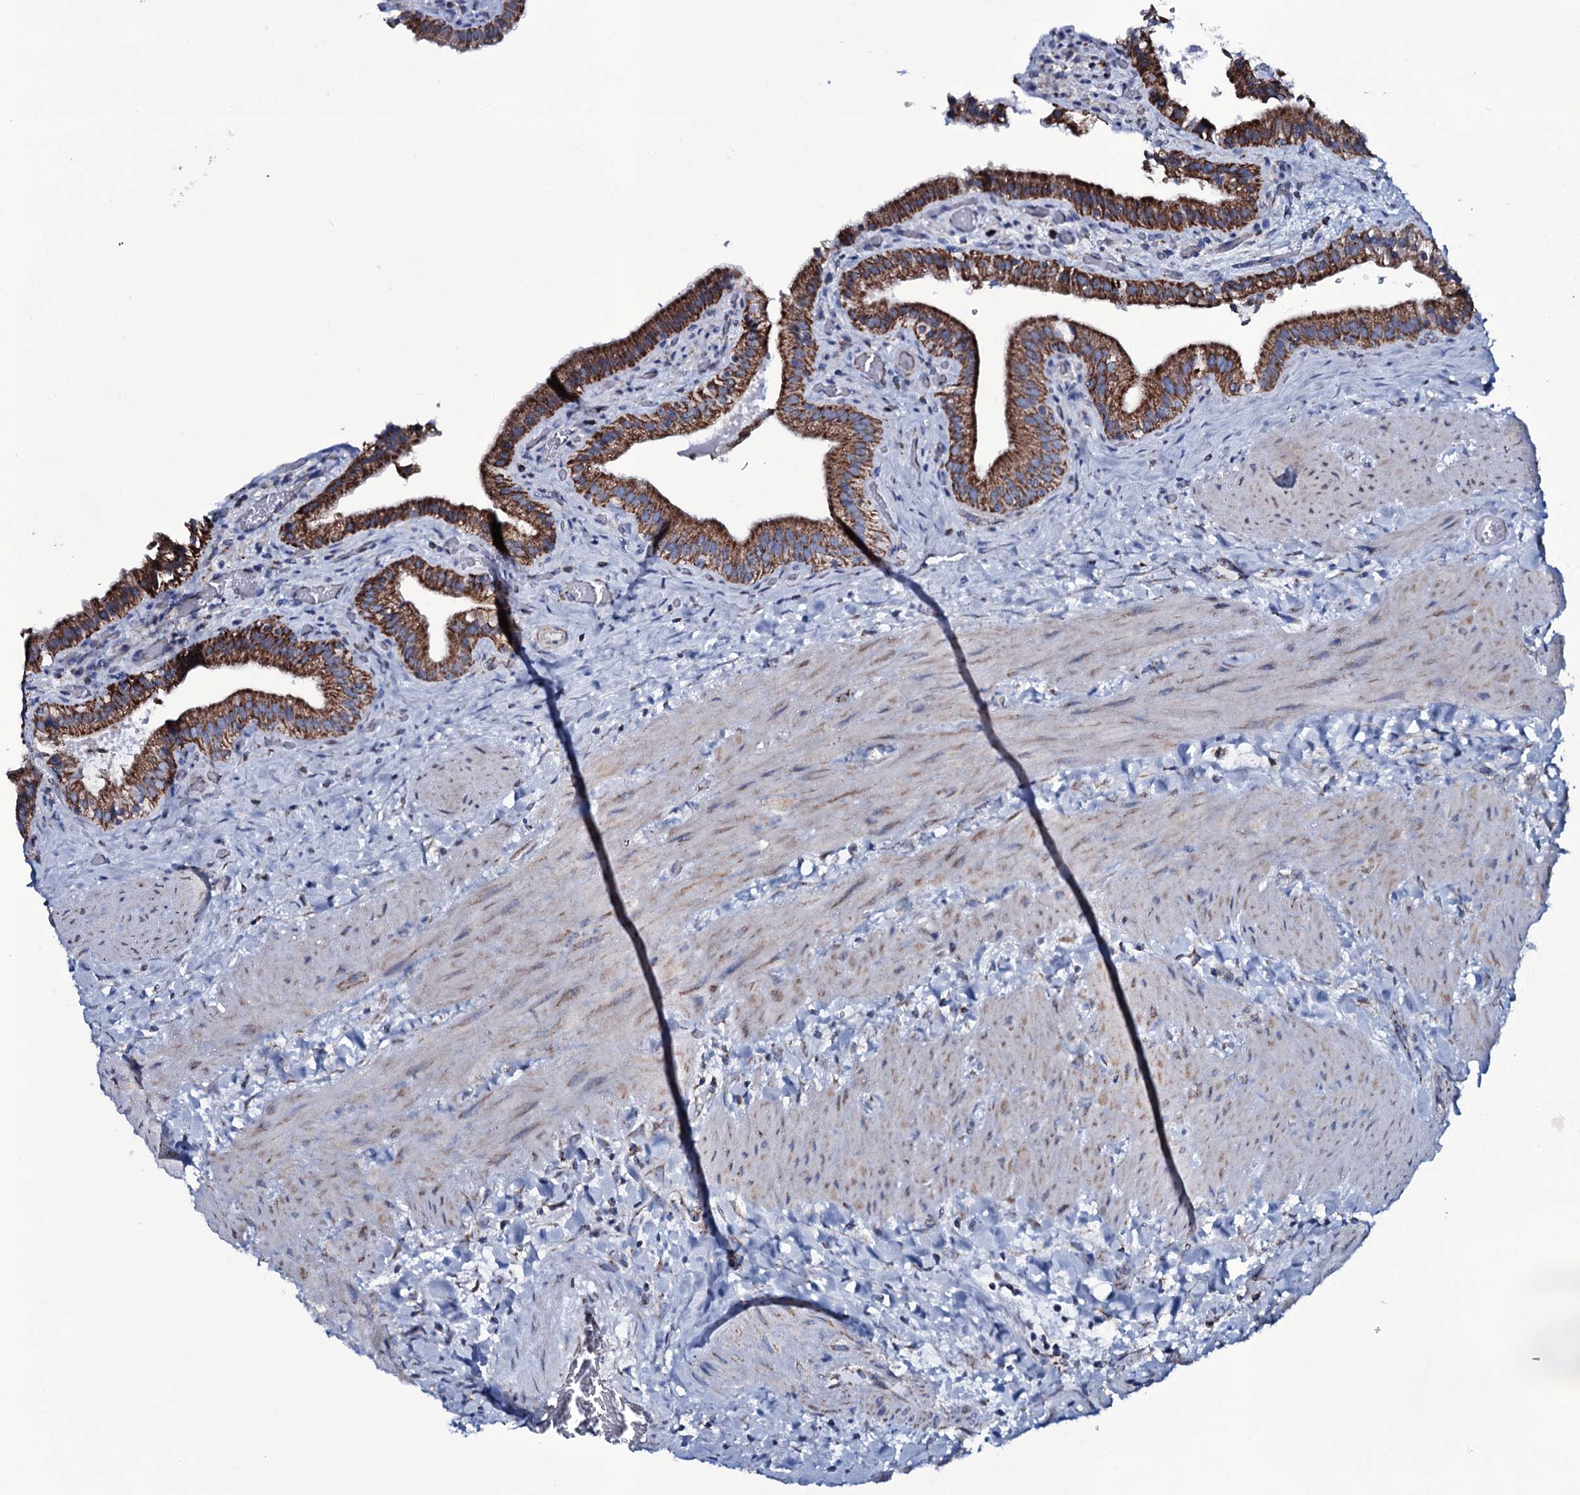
{"staining": {"intensity": "strong", "quantity": ">75%", "location": "cytoplasmic/membranous"}, "tissue": "gallbladder", "cell_type": "Glandular cells", "image_type": "normal", "snomed": [{"axis": "morphology", "description": "Normal tissue, NOS"}, {"axis": "topography", "description": "Gallbladder"}], "caption": "DAB (3,3'-diaminobenzidine) immunohistochemical staining of benign human gallbladder reveals strong cytoplasmic/membranous protein positivity in about >75% of glandular cells.", "gene": "MRPS35", "patient": {"sex": "male", "age": 24}}